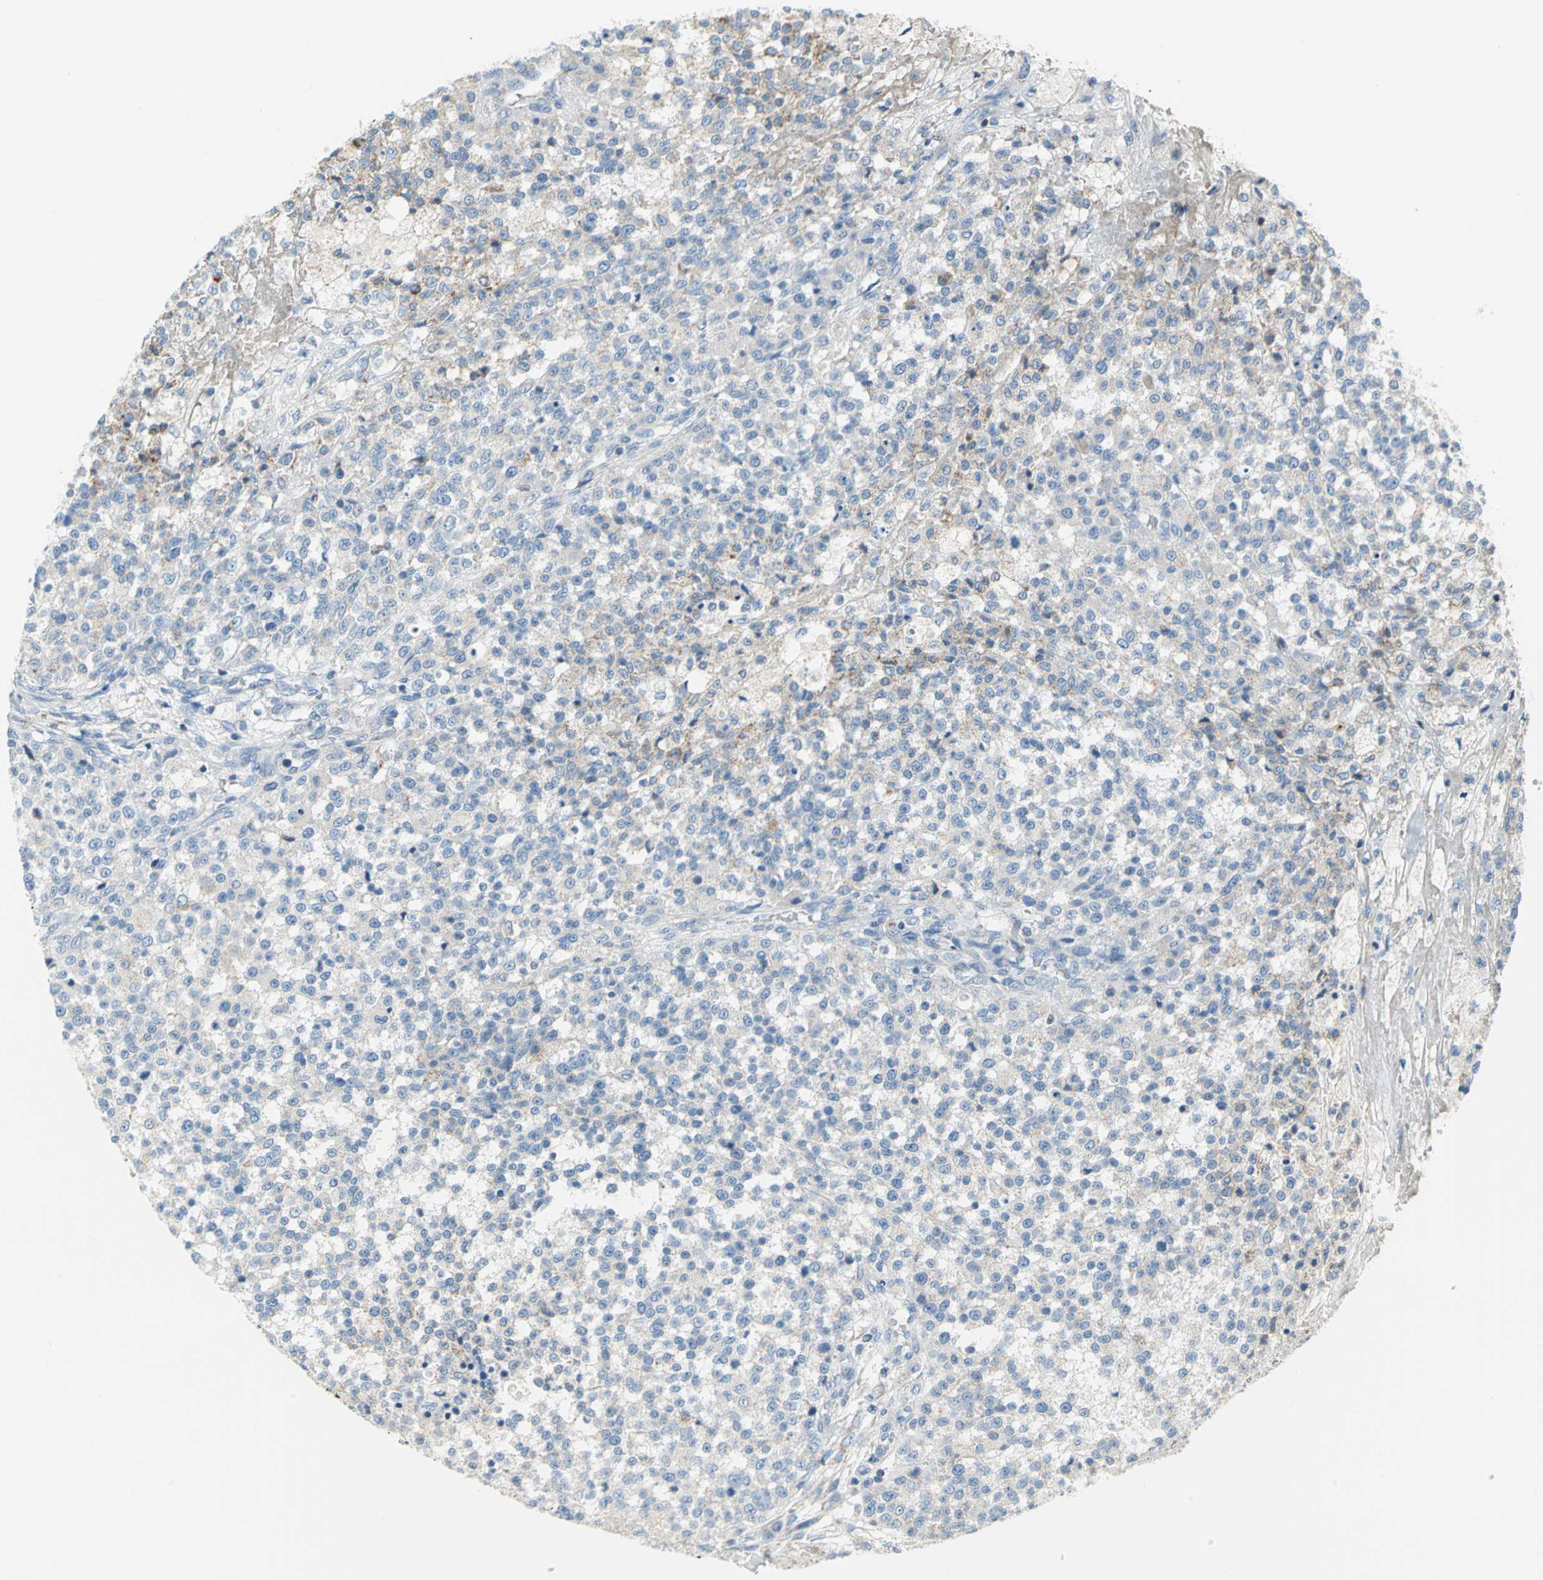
{"staining": {"intensity": "weak", "quantity": "<25%", "location": "cytoplasmic/membranous"}, "tissue": "testis cancer", "cell_type": "Tumor cells", "image_type": "cancer", "snomed": [{"axis": "morphology", "description": "Seminoma, NOS"}, {"axis": "topography", "description": "Testis"}], "caption": "The IHC histopathology image has no significant positivity in tumor cells of testis seminoma tissue.", "gene": "ALOX15", "patient": {"sex": "male", "age": 59}}